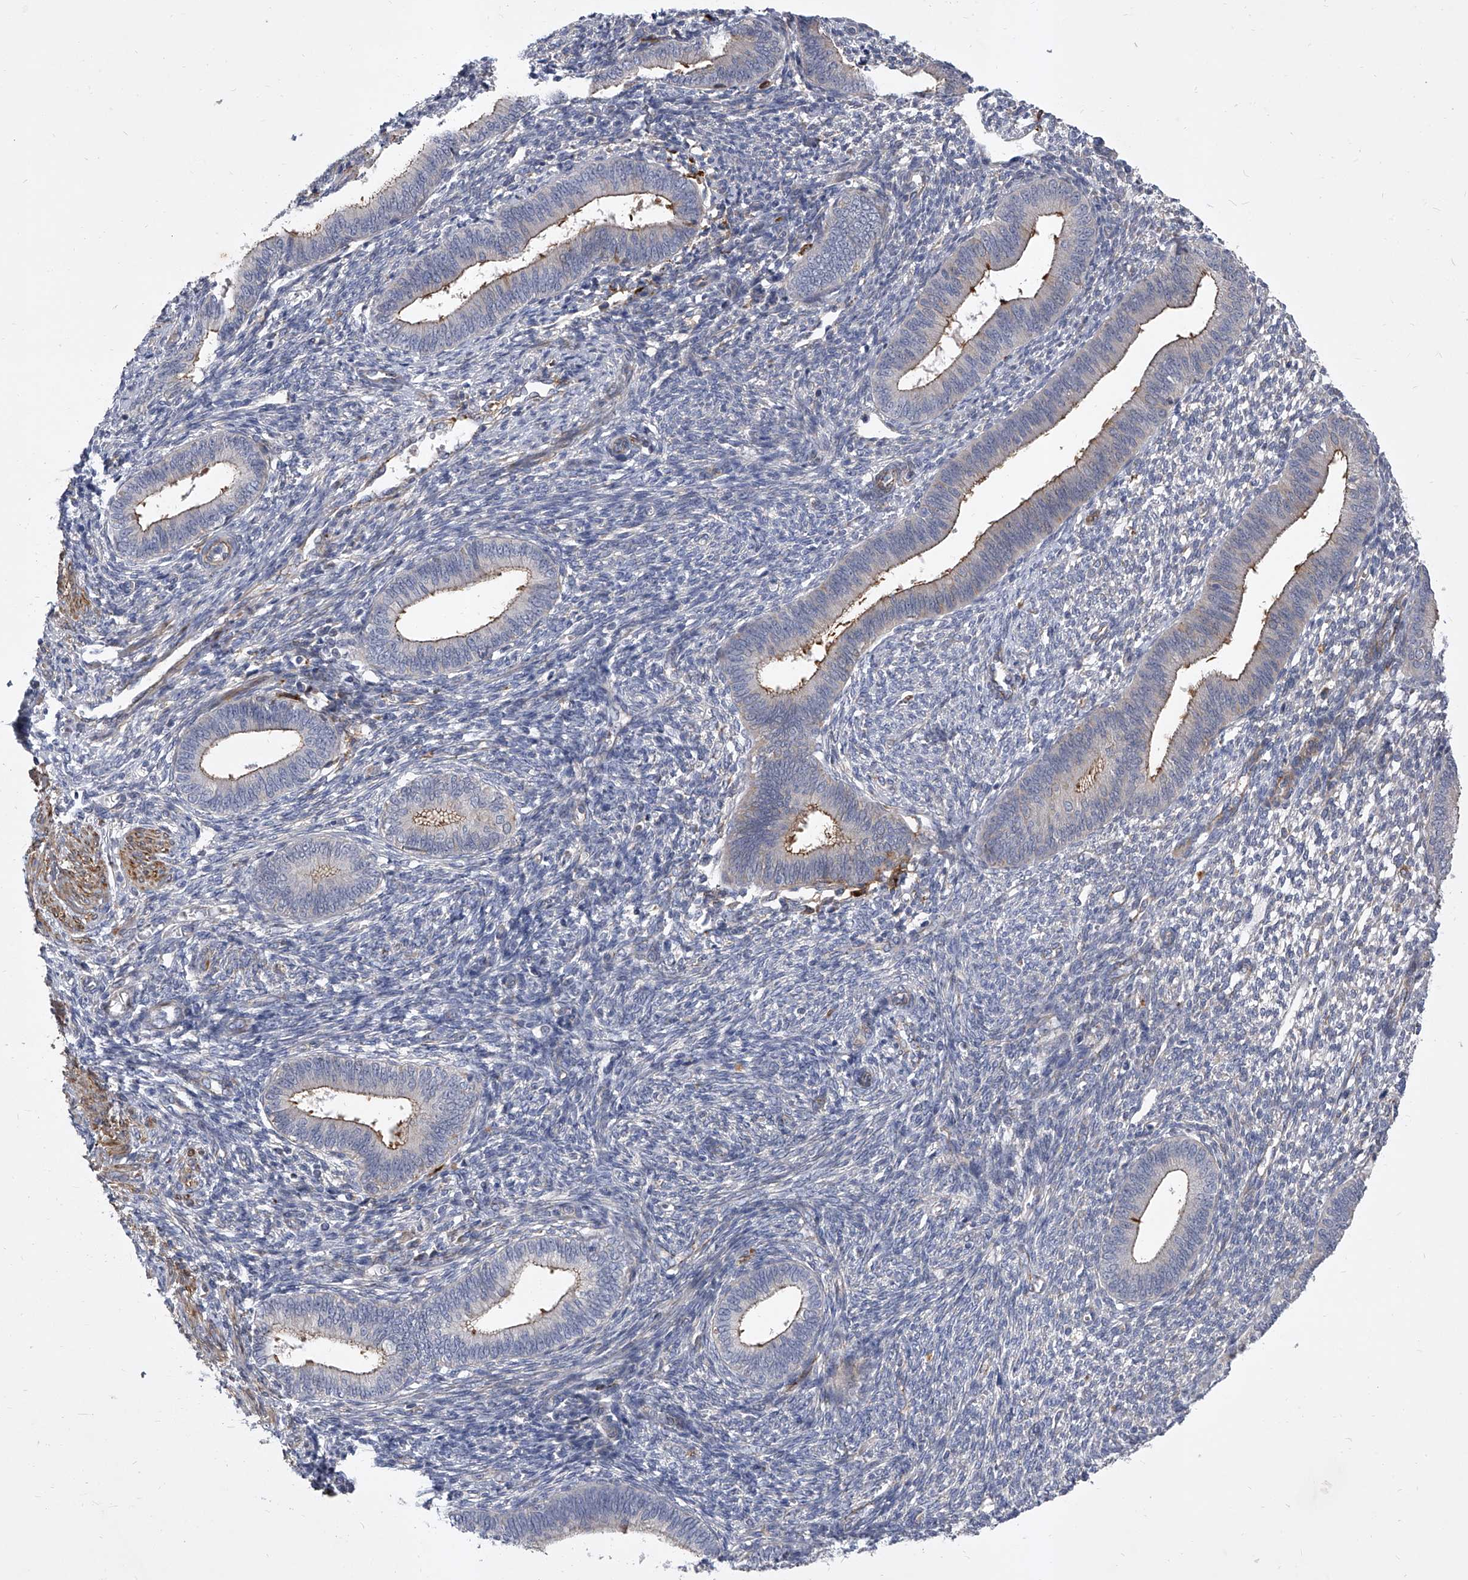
{"staining": {"intensity": "negative", "quantity": "none", "location": "none"}, "tissue": "endometrium", "cell_type": "Cells in endometrial stroma", "image_type": "normal", "snomed": [{"axis": "morphology", "description": "Normal tissue, NOS"}, {"axis": "topography", "description": "Endometrium"}], "caption": "IHC image of normal endometrium: human endometrium stained with DAB exhibits no significant protein expression in cells in endometrial stroma. (DAB immunohistochemistry with hematoxylin counter stain).", "gene": "ENSG00000250424", "patient": {"sex": "female", "age": 46}}